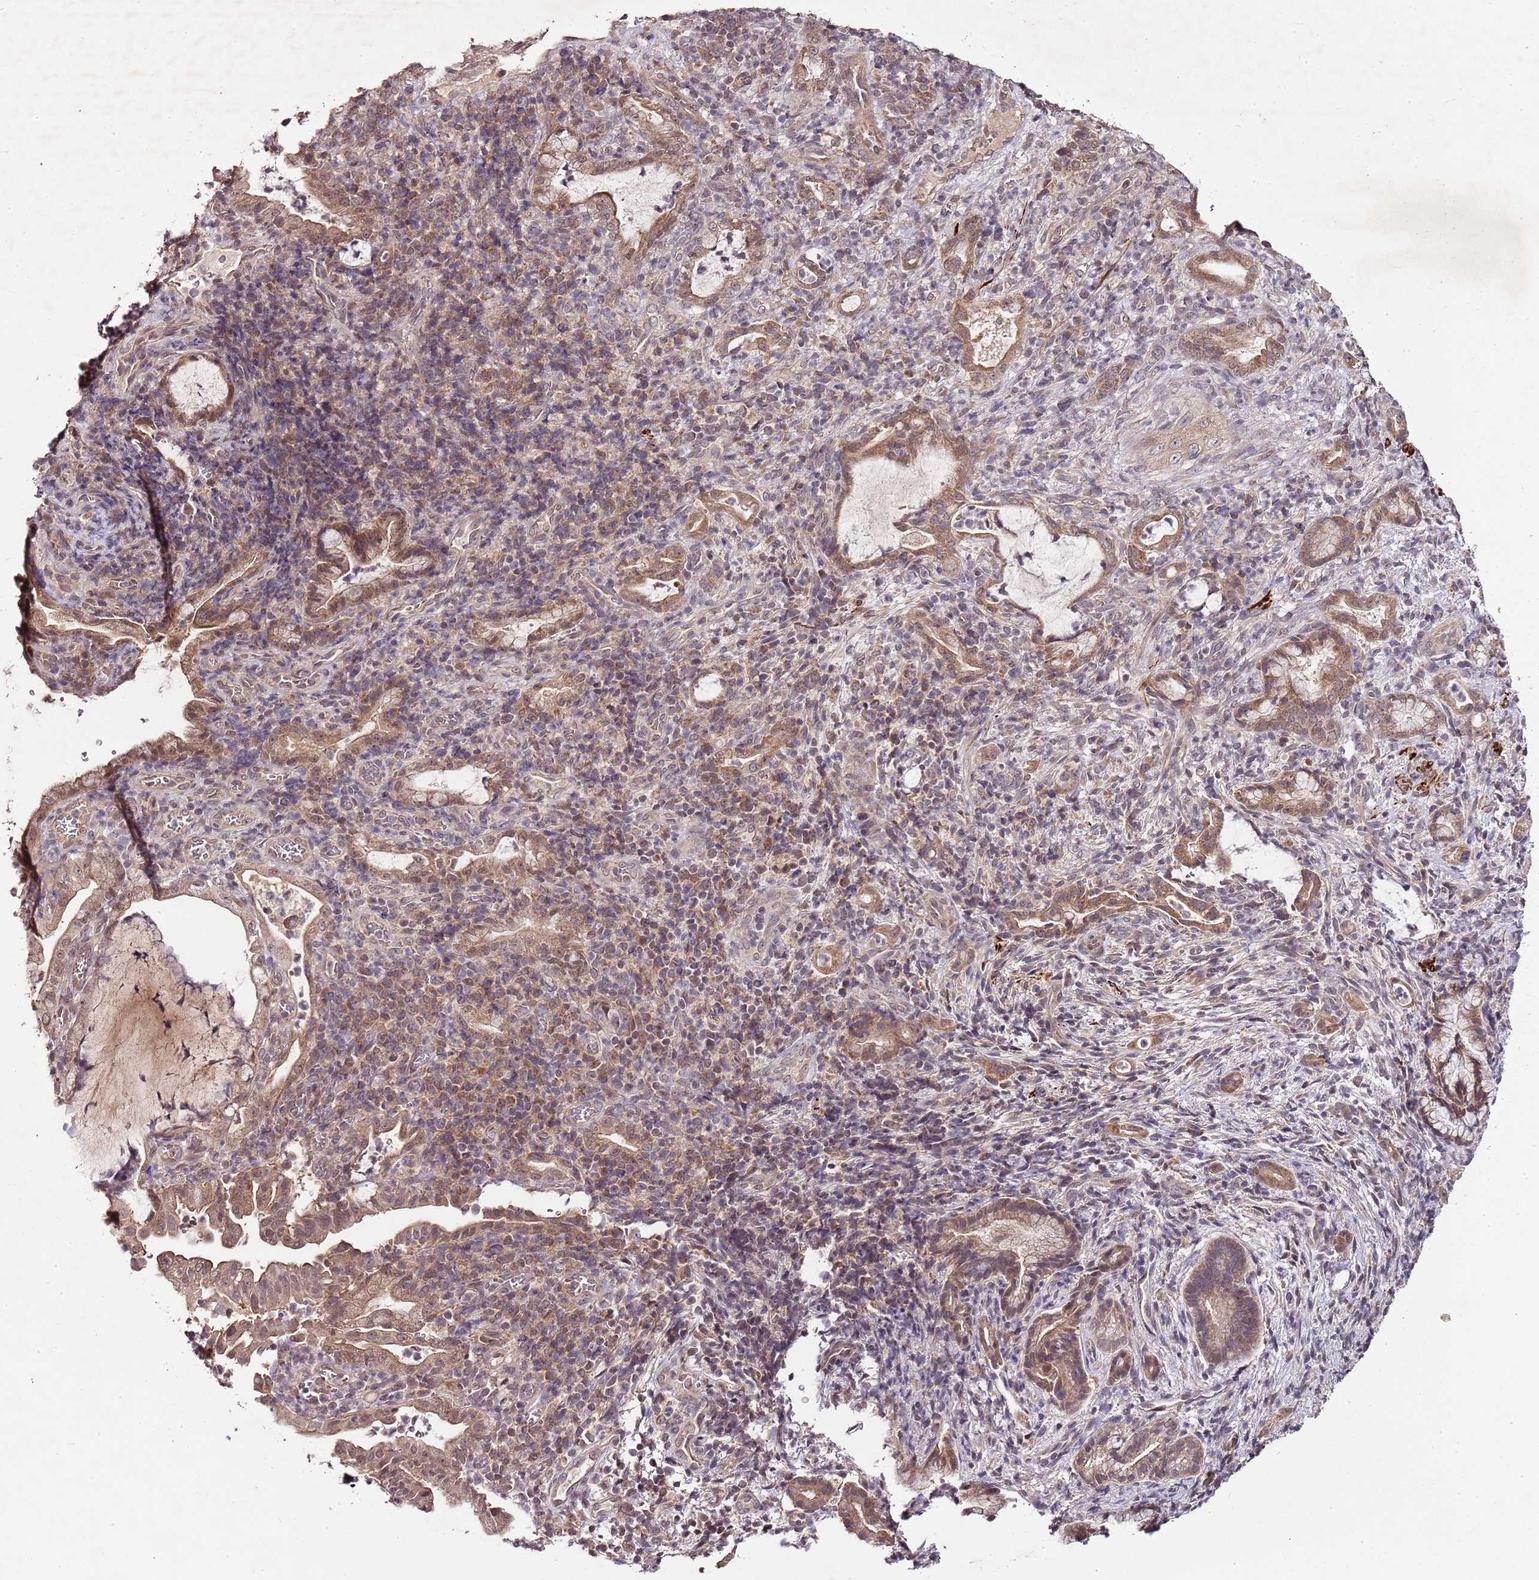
{"staining": {"intensity": "moderate", "quantity": ">75%", "location": "cytoplasmic/membranous"}, "tissue": "pancreatic cancer", "cell_type": "Tumor cells", "image_type": "cancer", "snomed": [{"axis": "morphology", "description": "Normal tissue, NOS"}, {"axis": "morphology", "description": "Adenocarcinoma, NOS"}, {"axis": "topography", "description": "Pancreas"}], "caption": "IHC (DAB) staining of pancreatic cancer shows moderate cytoplasmic/membranous protein positivity in about >75% of tumor cells.", "gene": "LIN37", "patient": {"sex": "female", "age": 55}}